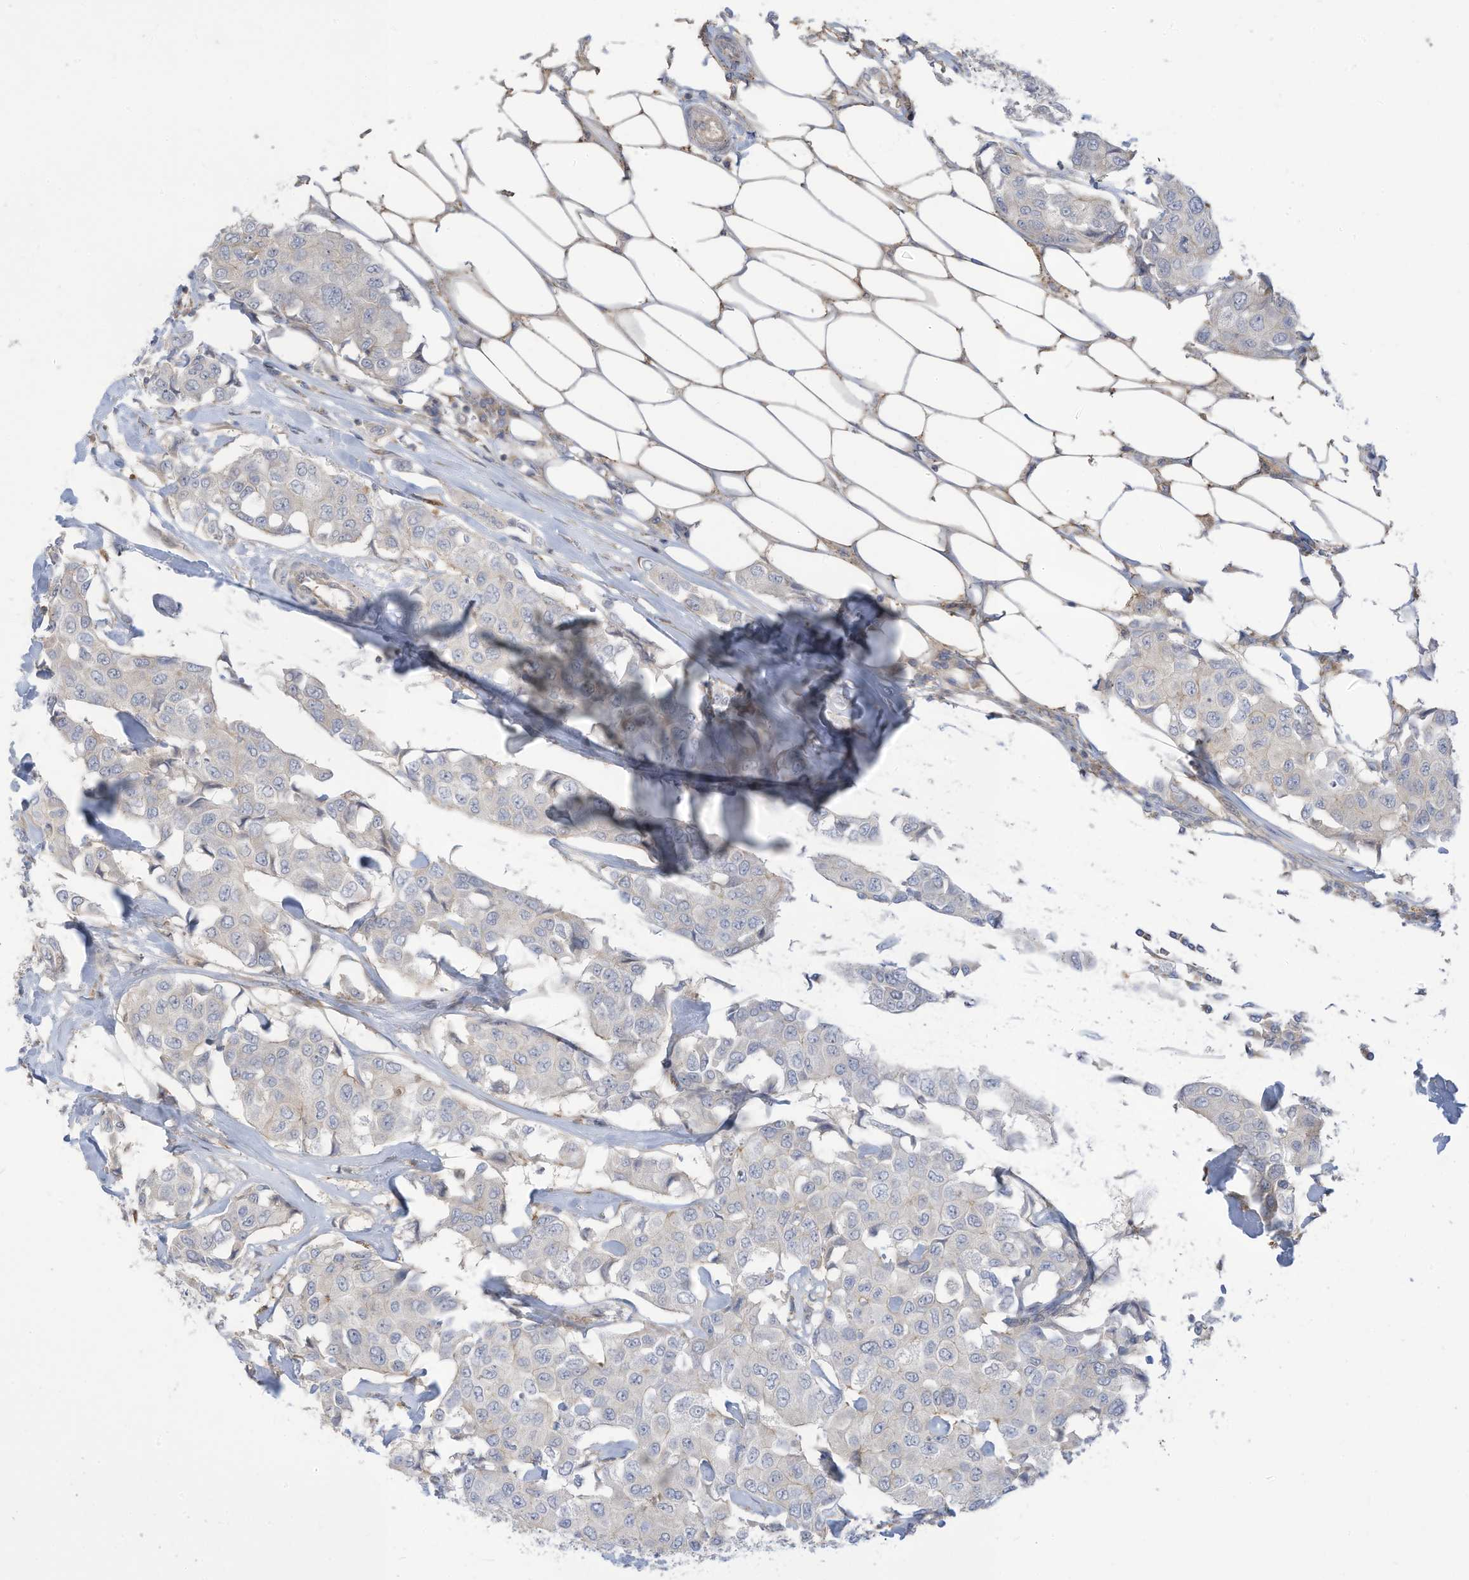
{"staining": {"intensity": "negative", "quantity": "none", "location": "none"}, "tissue": "breast cancer", "cell_type": "Tumor cells", "image_type": "cancer", "snomed": [{"axis": "morphology", "description": "Duct carcinoma"}, {"axis": "topography", "description": "Breast"}], "caption": "DAB immunohistochemical staining of breast intraductal carcinoma shows no significant staining in tumor cells. (DAB (3,3'-diaminobenzidine) immunohistochemistry with hematoxylin counter stain).", "gene": "ADAT2", "patient": {"sex": "female", "age": 80}}